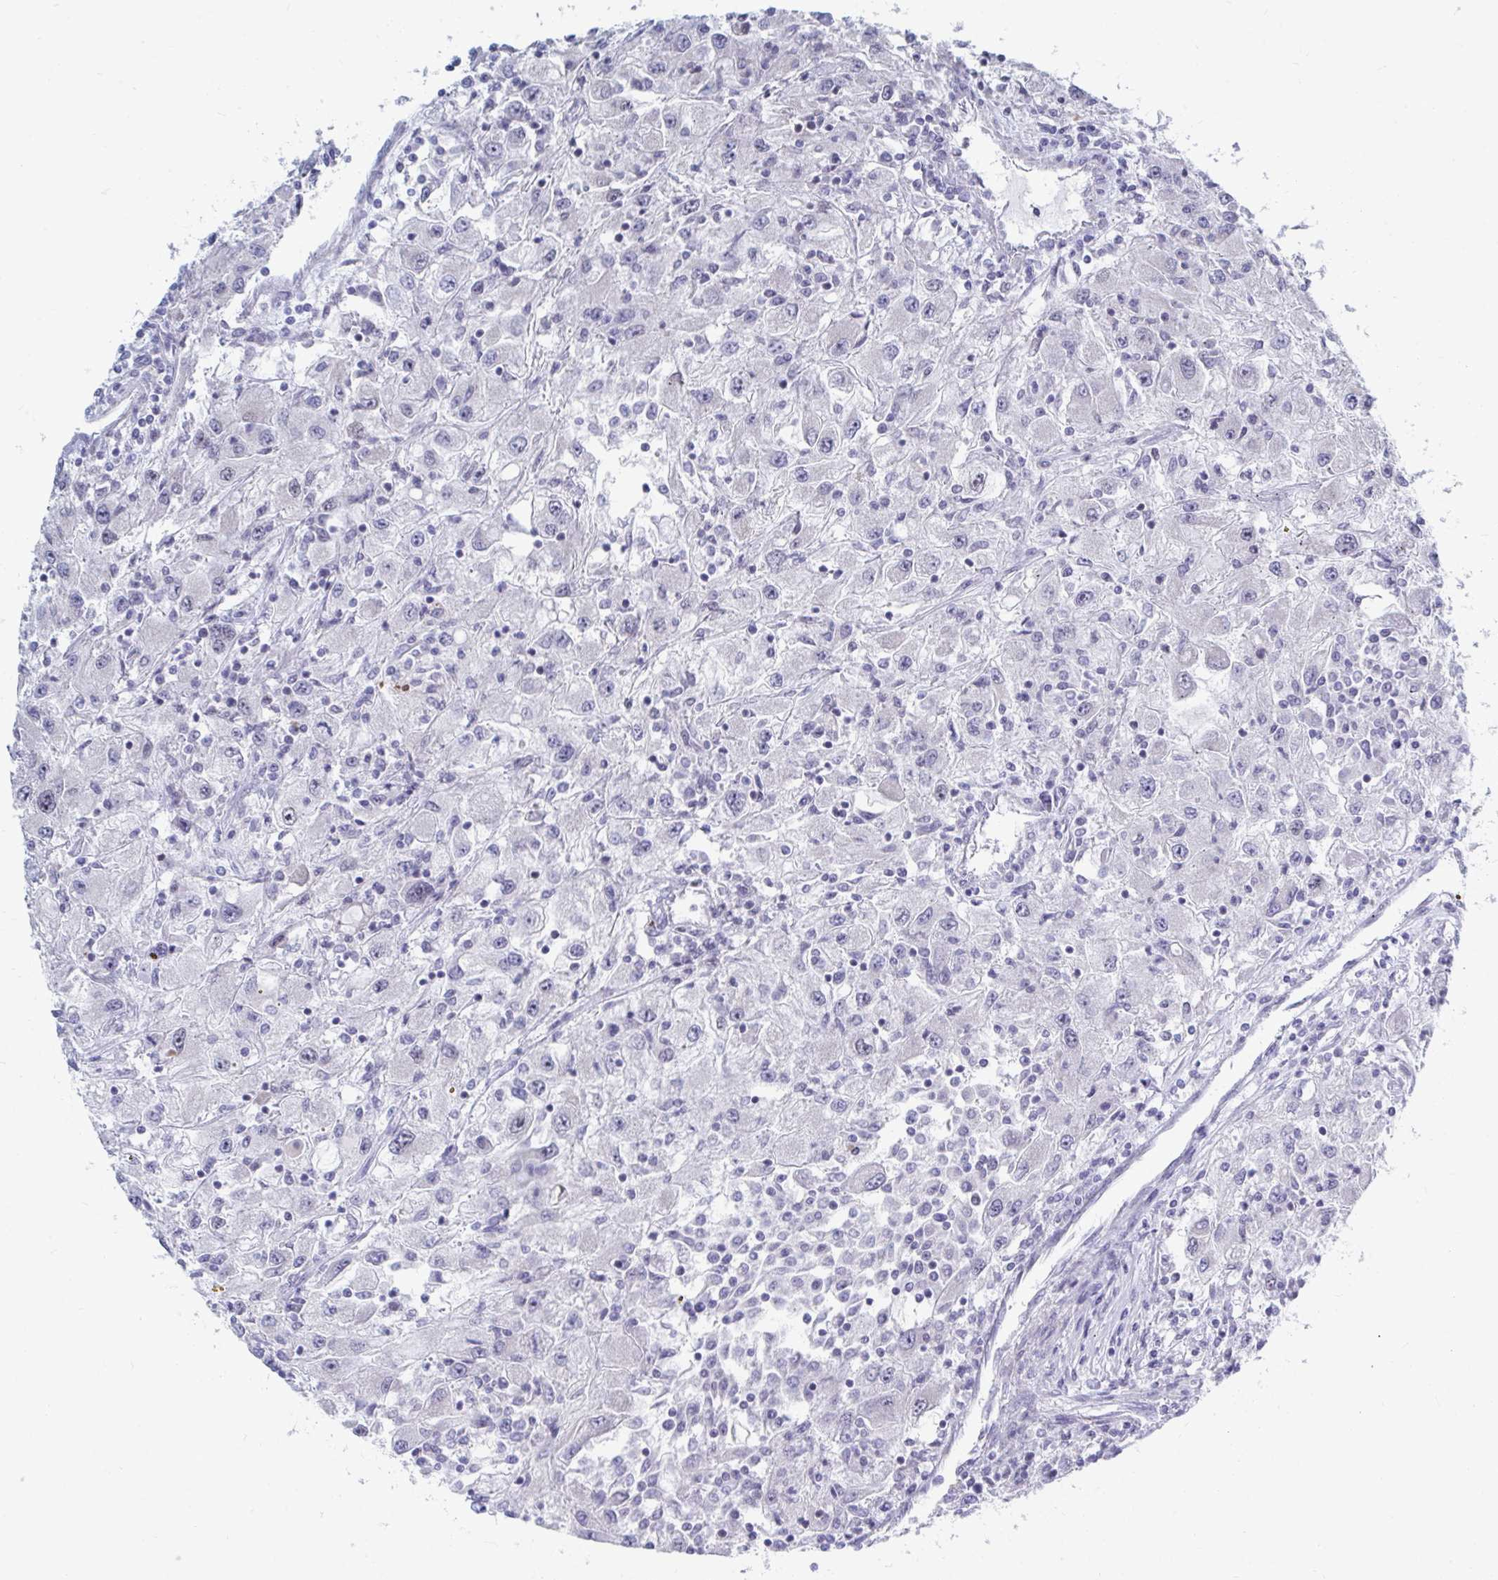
{"staining": {"intensity": "negative", "quantity": "none", "location": "none"}, "tissue": "renal cancer", "cell_type": "Tumor cells", "image_type": "cancer", "snomed": [{"axis": "morphology", "description": "Adenocarcinoma, NOS"}, {"axis": "topography", "description": "Kidney"}], "caption": "A histopathology image of renal adenocarcinoma stained for a protein exhibits no brown staining in tumor cells.", "gene": "TRIP12", "patient": {"sex": "female", "age": 67}}